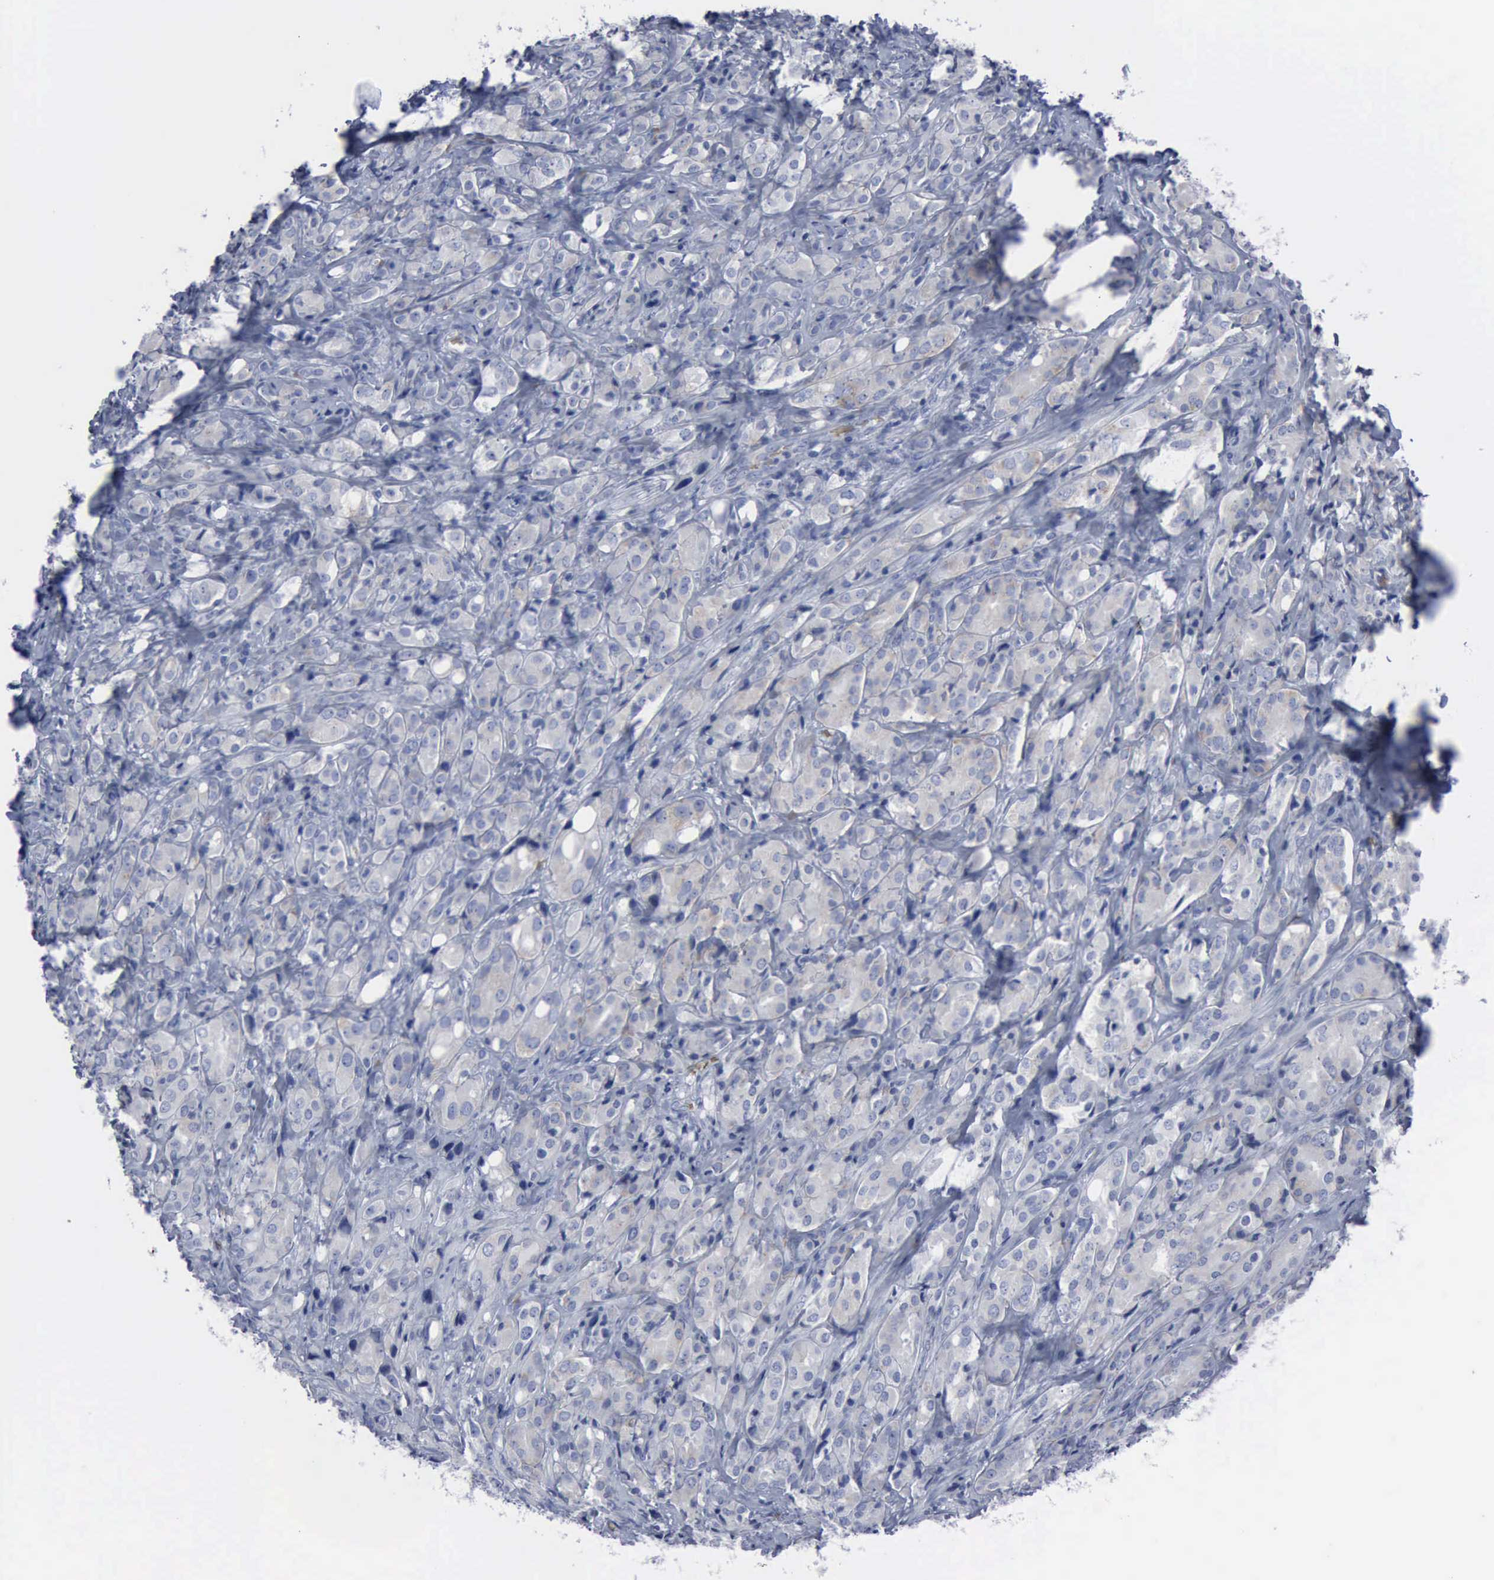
{"staining": {"intensity": "weak", "quantity": "<25%", "location": "cytoplasmic/membranous"}, "tissue": "prostate cancer", "cell_type": "Tumor cells", "image_type": "cancer", "snomed": [{"axis": "morphology", "description": "Adenocarcinoma, High grade"}, {"axis": "topography", "description": "Prostate"}], "caption": "This is an immunohistochemistry (IHC) image of human prostate high-grade adenocarcinoma. There is no staining in tumor cells.", "gene": "TGFB1", "patient": {"sex": "male", "age": 68}}